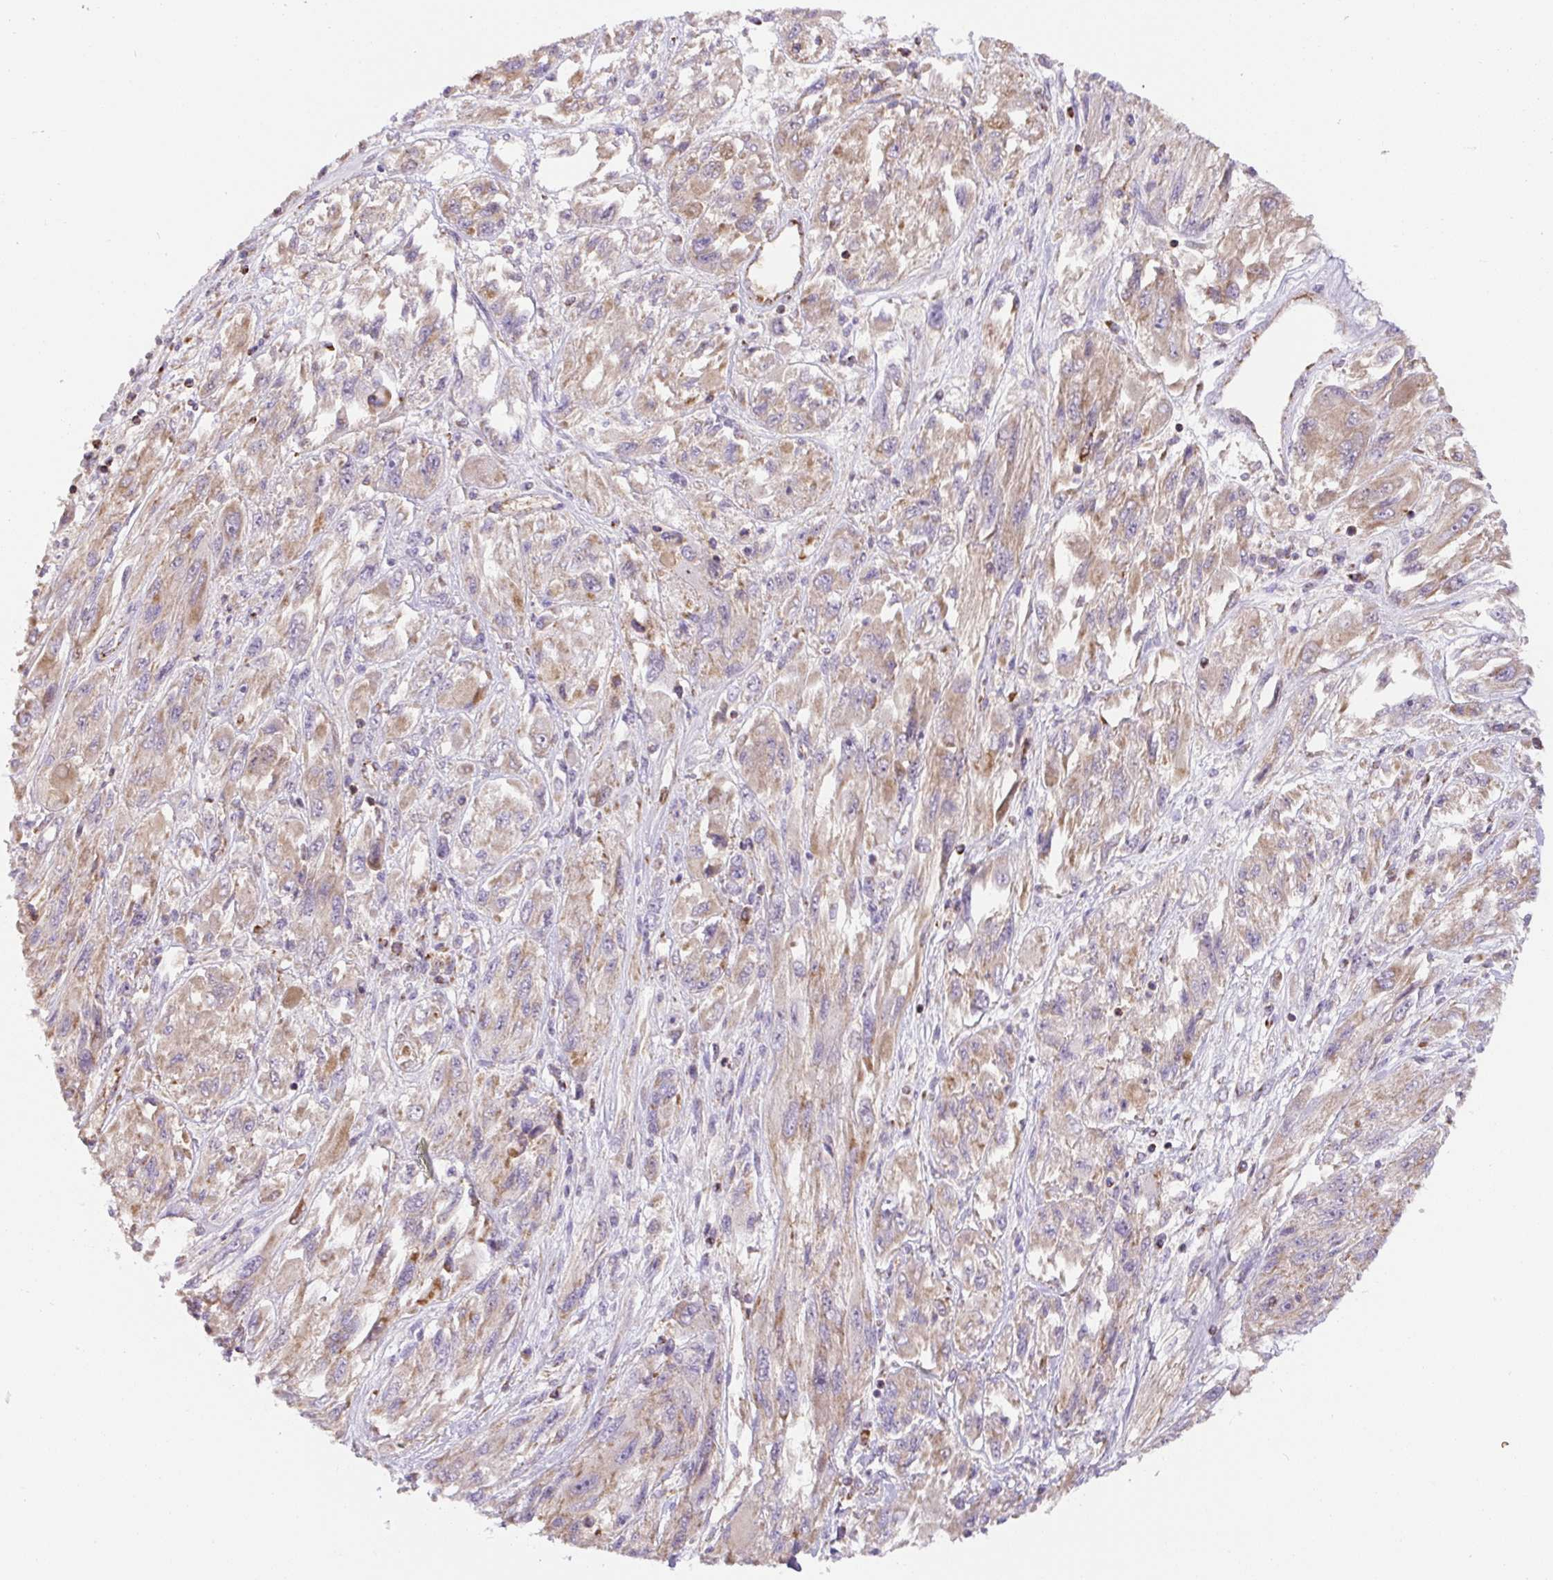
{"staining": {"intensity": "moderate", "quantity": ">75%", "location": "cytoplasmic/membranous"}, "tissue": "melanoma", "cell_type": "Tumor cells", "image_type": "cancer", "snomed": [{"axis": "morphology", "description": "Malignant melanoma, NOS"}, {"axis": "topography", "description": "Skin"}], "caption": "A brown stain highlights moderate cytoplasmic/membranous positivity of a protein in human melanoma tumor cells.", "gene": "MT-CO2", "patient": {"sex": "female", "age": 91}}